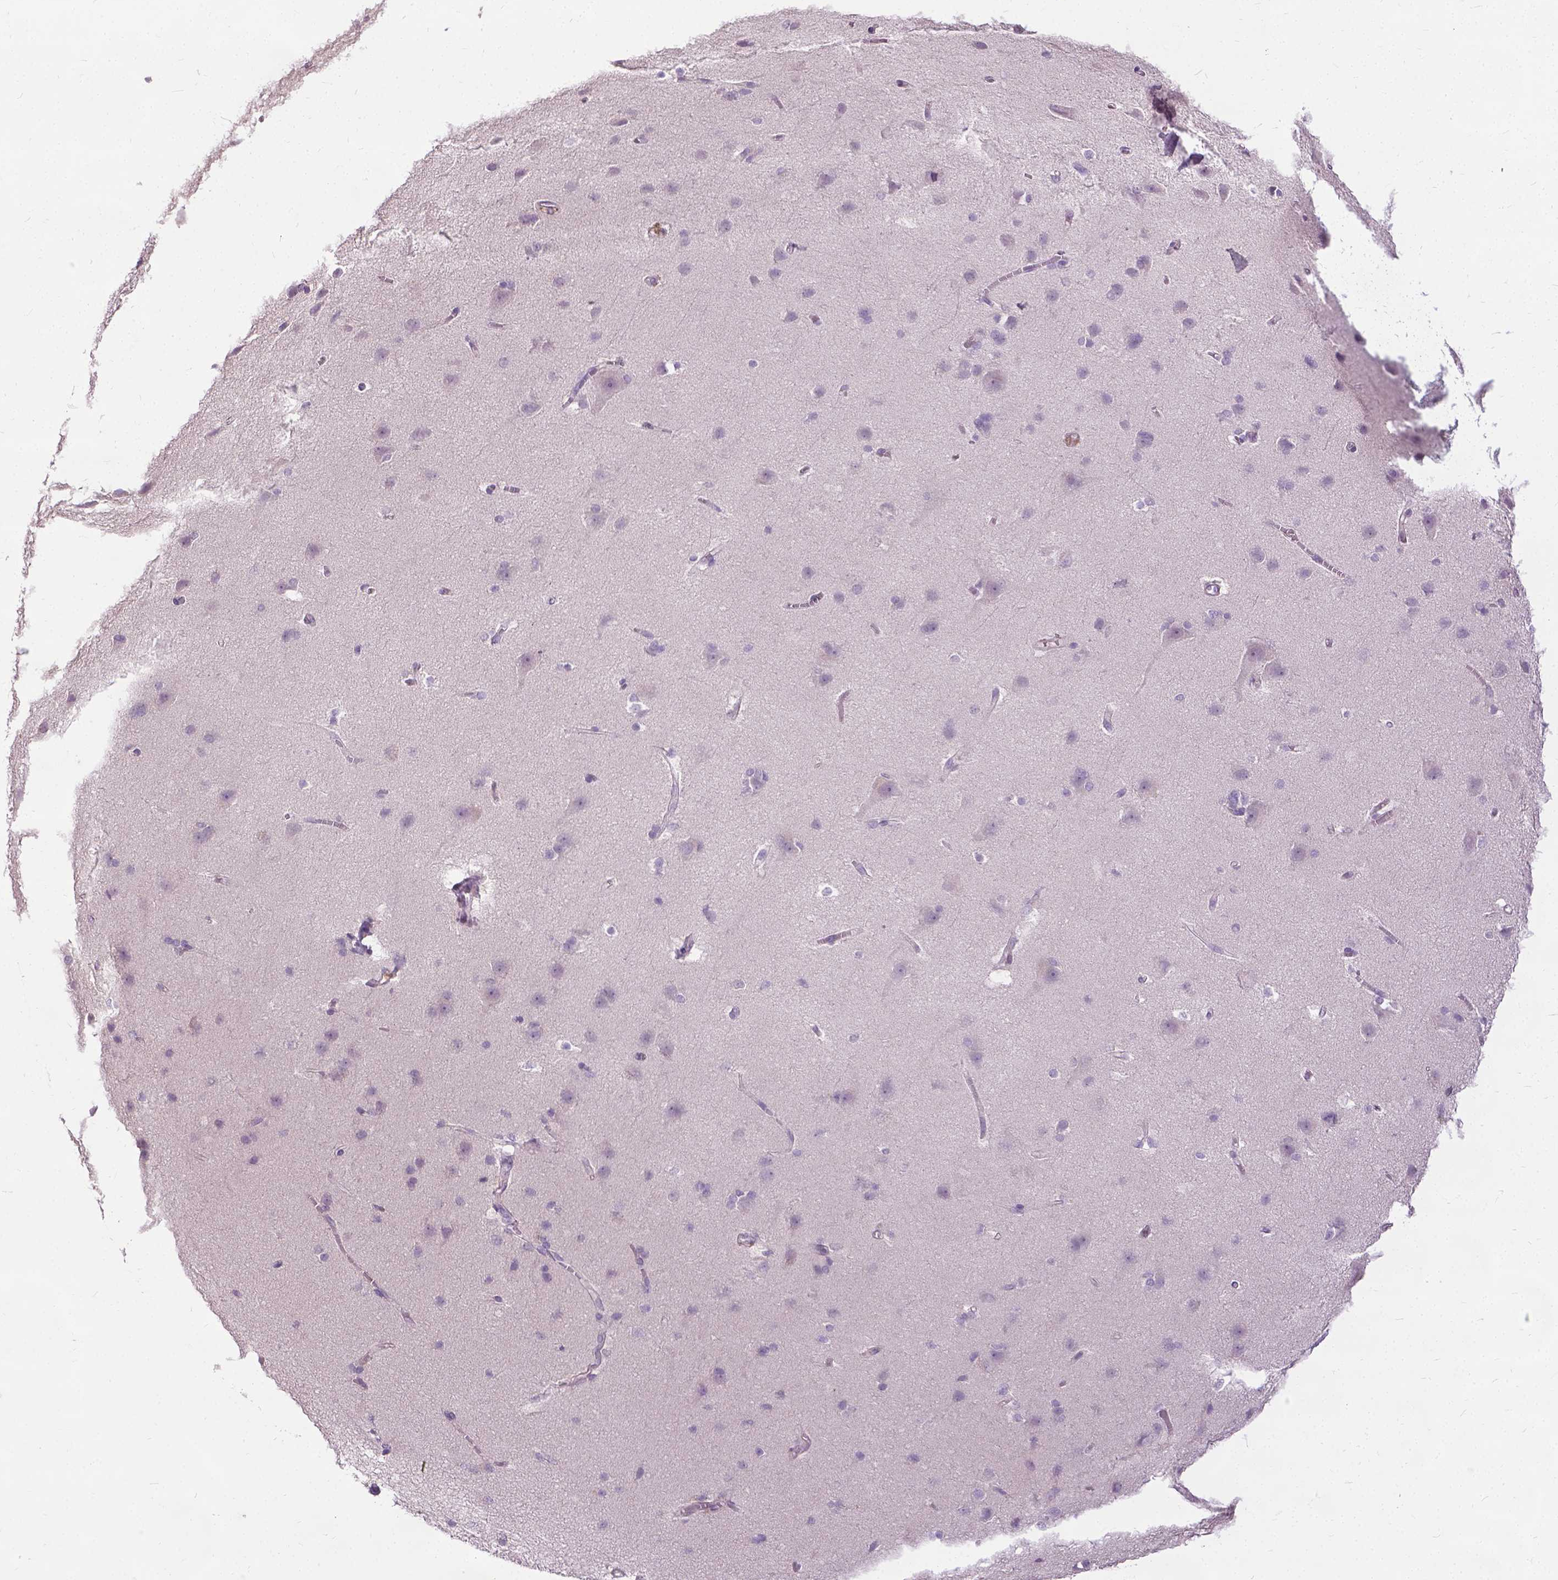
{"staining": {"intensity": "negative", "quantity": "none", "location": "none"}, "tissue": "cerebral cortex", "cell_type": "Endothelial cells", "image_type": "normal", "snomed": [{"axis": "morphology", "description": "Normal tissue, NOS"}, {"axis": "topography", "description": "Cerebral cortex"}], "caption": "High power microscopy image of an IHC histopathology image of normal cerebral cortex, revealing no significant expression in endothelial cells. (Stains: DAB (3,3'-diaminobenzidine) immunohistochemistry with hematoxylin counter stain, Microscopy: brightfield microscopy at high magnification).", "gene": "JAK3", "patient": {"sex": "male", "age": 37}}